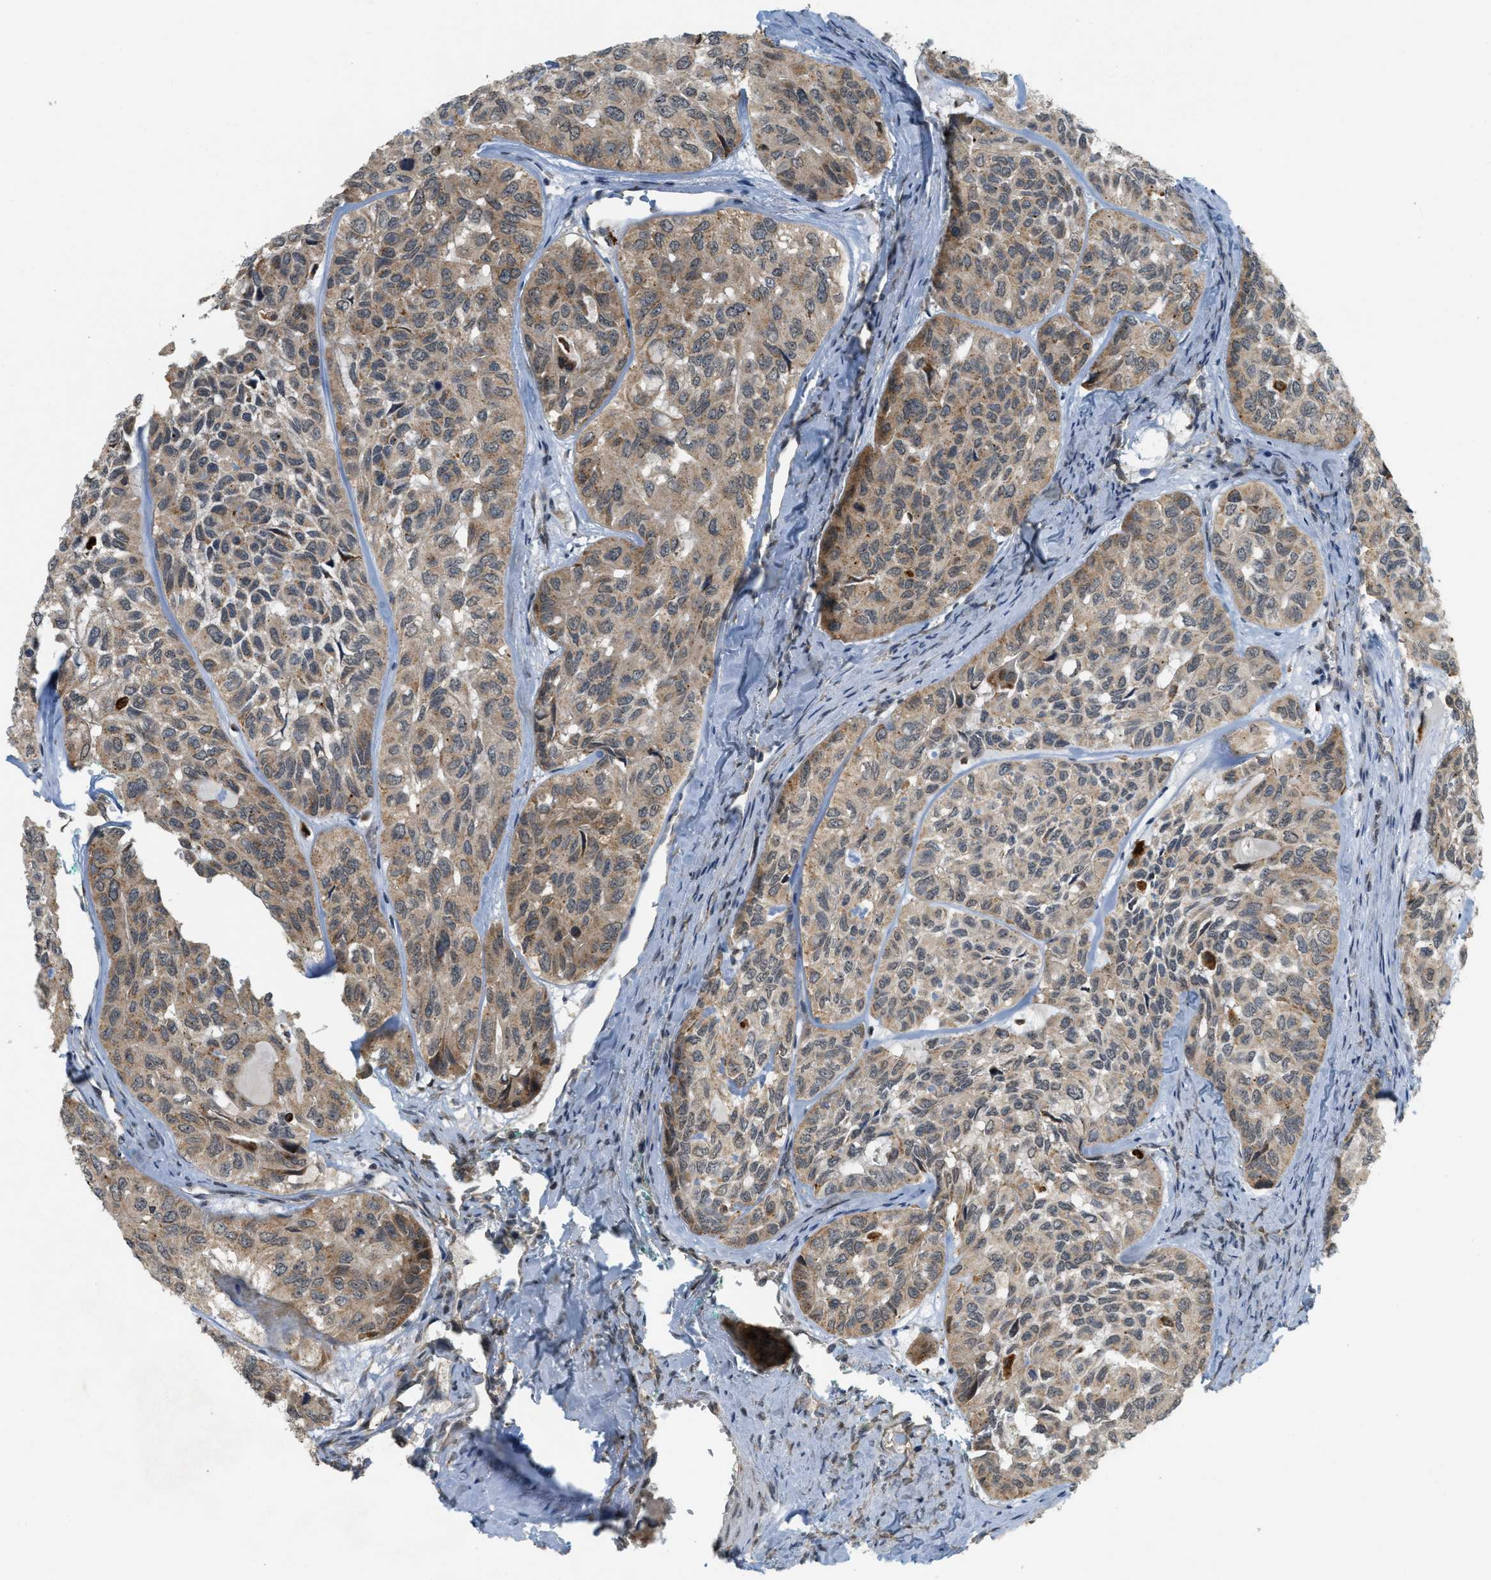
{"staining": {"intensity": "weak", "quantity": ">75%", "location": "cytoplasmic/membranous"}, "tissue": "head and neck cancer", "cell_type": "Tumor cells", "image_type": "cancer", "snomed": [{"axis": "morphology", "description": "Adenocarcinoma, NOS"}, {"axis": "topography", "description": "Salivary gland, NOS"}, {"axis": "topography", "description": "Head-Neck"}], "caption": "Head and neck cancer (adenocarcinoma) stained with DAB immunohistochemistry (IHC) demonstrates low levels of weak cytoplasmic/membranous expression in approximately >75% of tumor cells.", "gene": "PRKD1", "patient": {"sex": "female", "age": 76}}